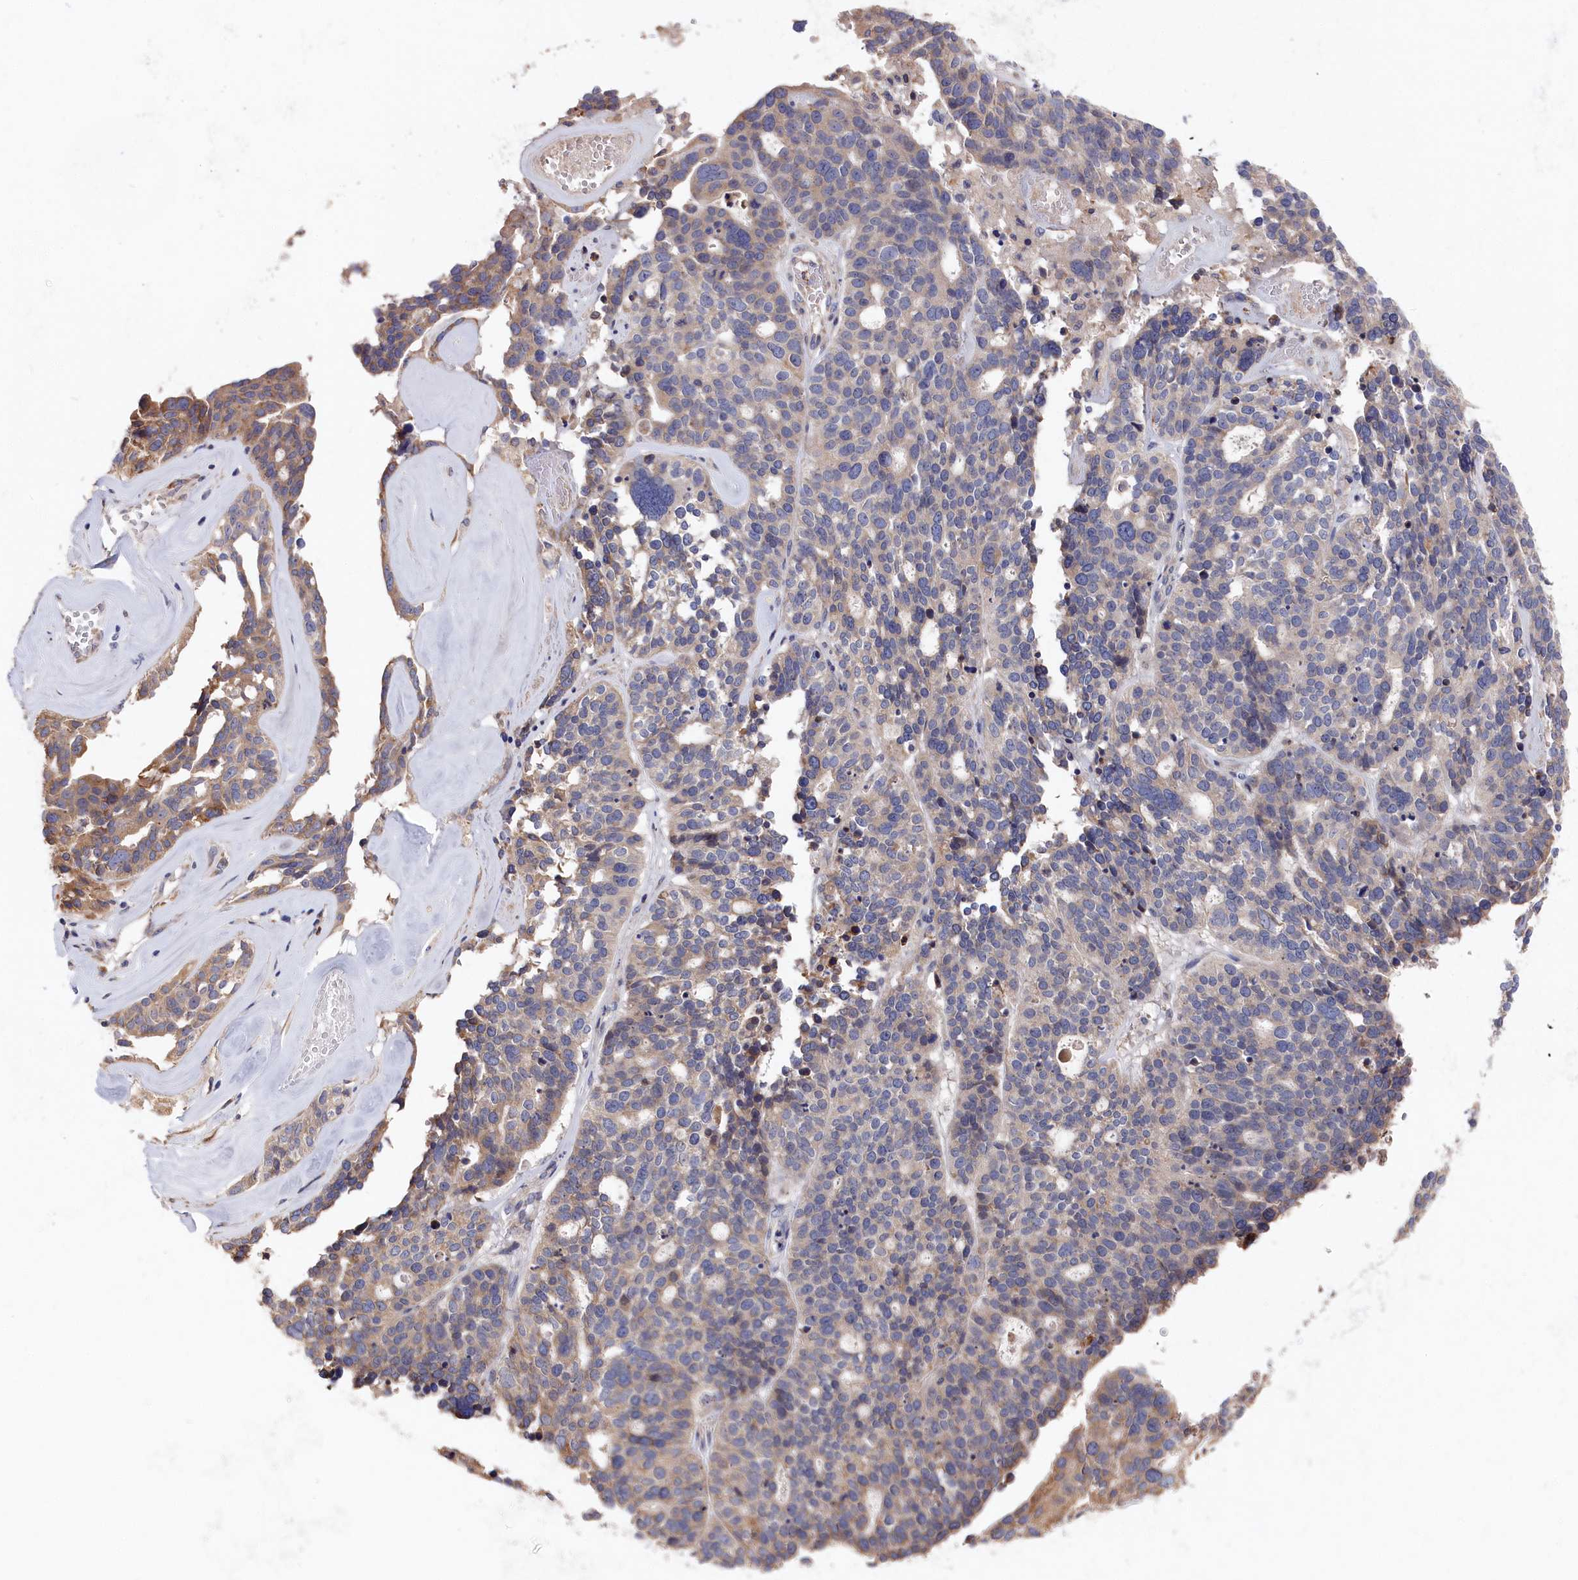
{"staining": {"intensity": "moderate", "quantity": "<25%", "location": "cytoplasmic/membranous"}, "tissue": "ovarian cancer", "cell_type": "Tumor cells", "image_type": "cancer", "snomed": [{"axis": "morphology", "description": "Cystadenocarcinoma, serous, NOS"}, {"axis": "topography", "description": "Ovary"}], "caption": "This micrograph reveals IHC staining of human serous cystadenocarcinoma (ovarian), with low moderate cytoplasmic/membranous positivity in approximately <25% of tumor cells.", "gene": "CYB5D2", "patient": {"sex": "female", "age": 59}}